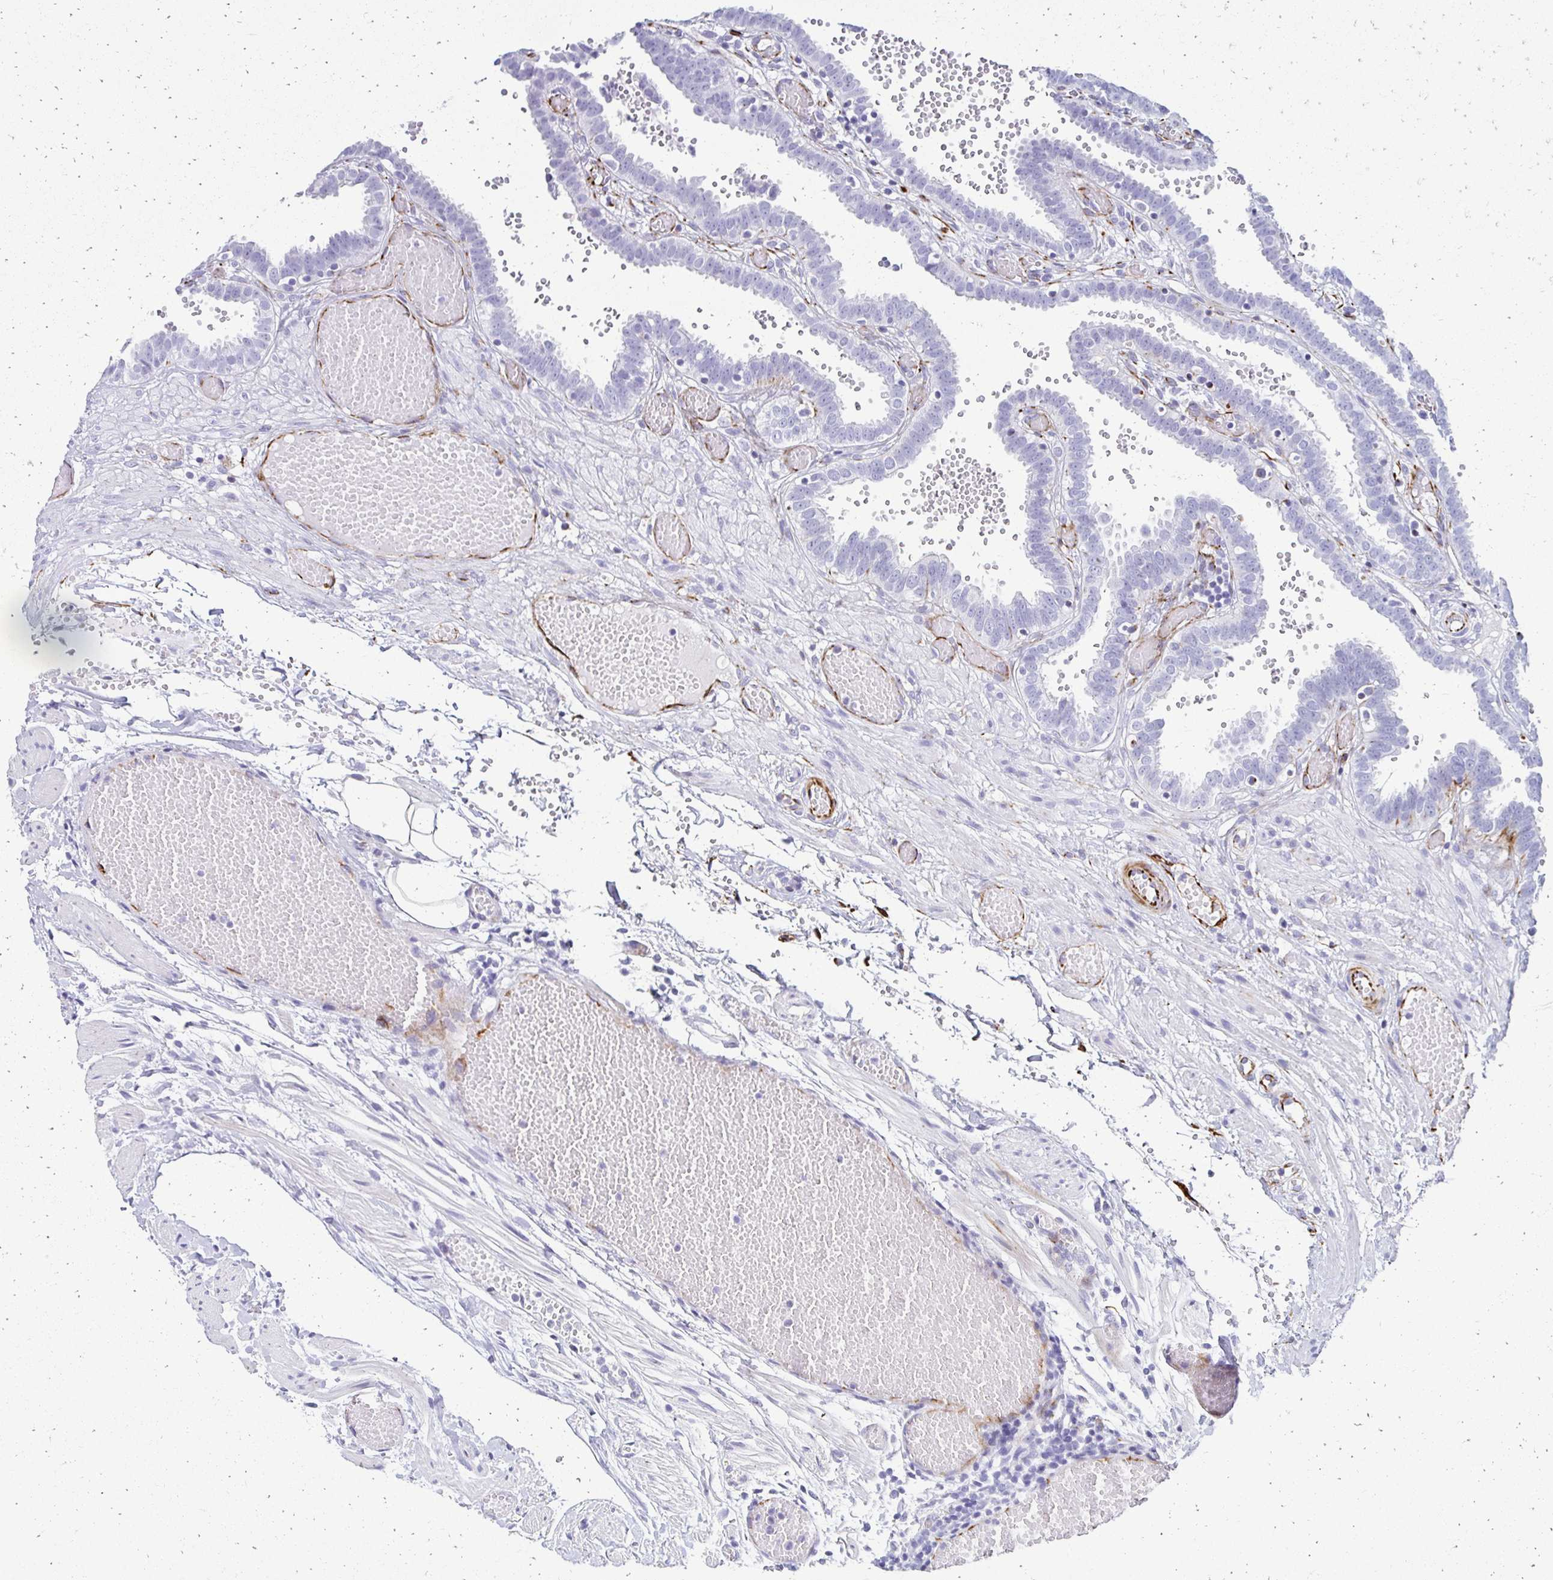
{"staining": {"intensity": "negative", "quantity": "none", "location": "none"}, "tissue": "fallopian tube", "cell_type": "Glandular cells", "image_type": "normal", "snomed": [{"axis": "morphology", "description": "Normal tissue, NOS"}, {"axis": "topography", "description": "Fallopian tube"}], "caption": "Benign fallopian tube was stained to show a protein in brown. There is no significant staining in glandular cells.", "gene": "TMEM54", "patient": {"sex": "female", "age": 37}}